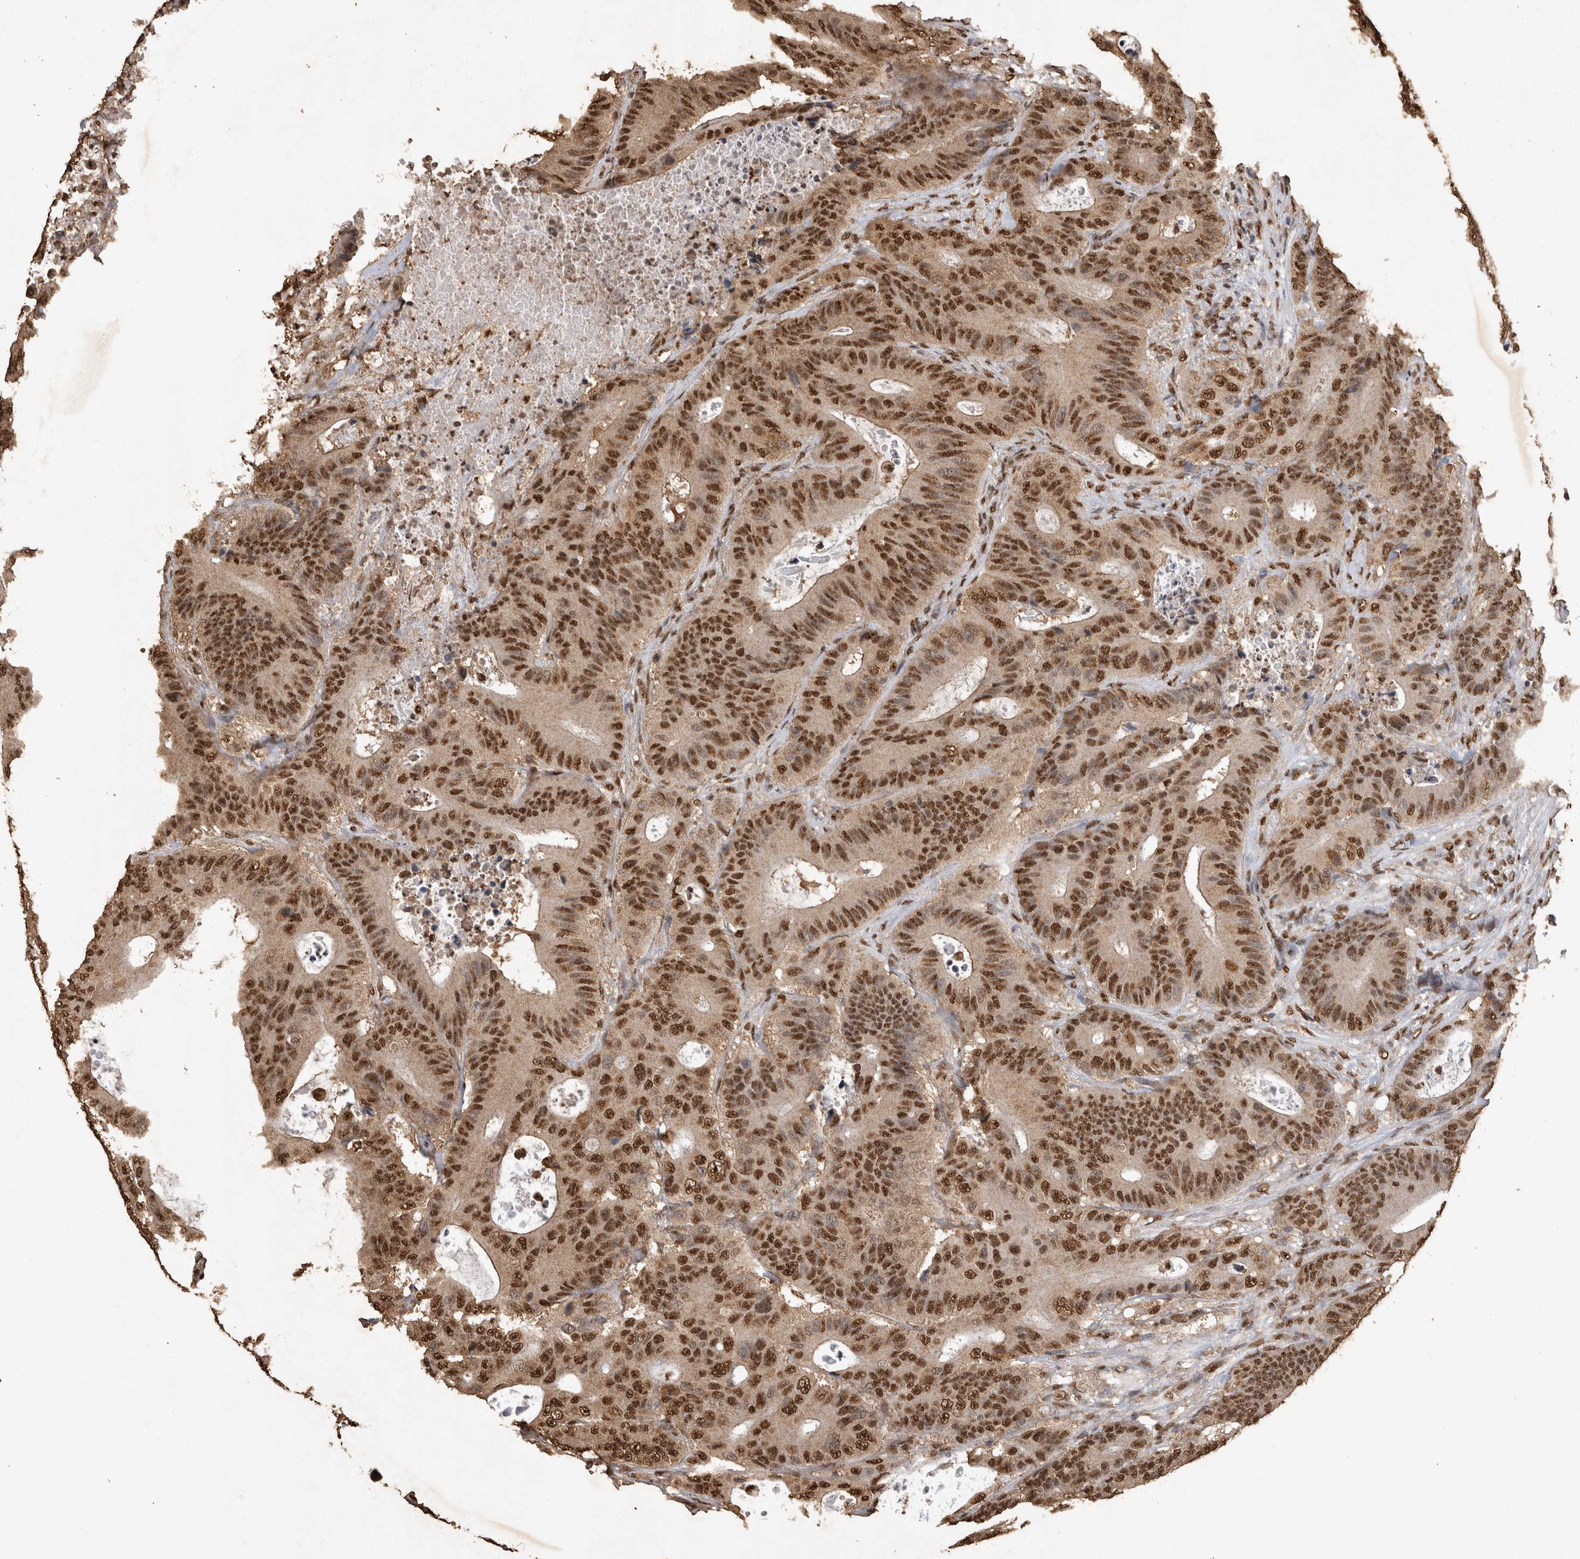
{"staining": {"intensity": "strong", "quantity": ">75%", "location": "nuclear"}, "tissue": "colorectal cancer", "cell_type": "Tumor cells", "image_type": "cancer", "snomed": [{"axis": "morphology", "description": "Adenocarcinoma, NOS"}, {"axis": "topography", "description": "Colon"}], "caption": "IHC of colorectal cancer (adenocarcinoma) displays high levels of strong nuclear staining in about >75% of tumor cells.", "gene": "OAS2", "patient": {"sex": "male", "age": 83}}